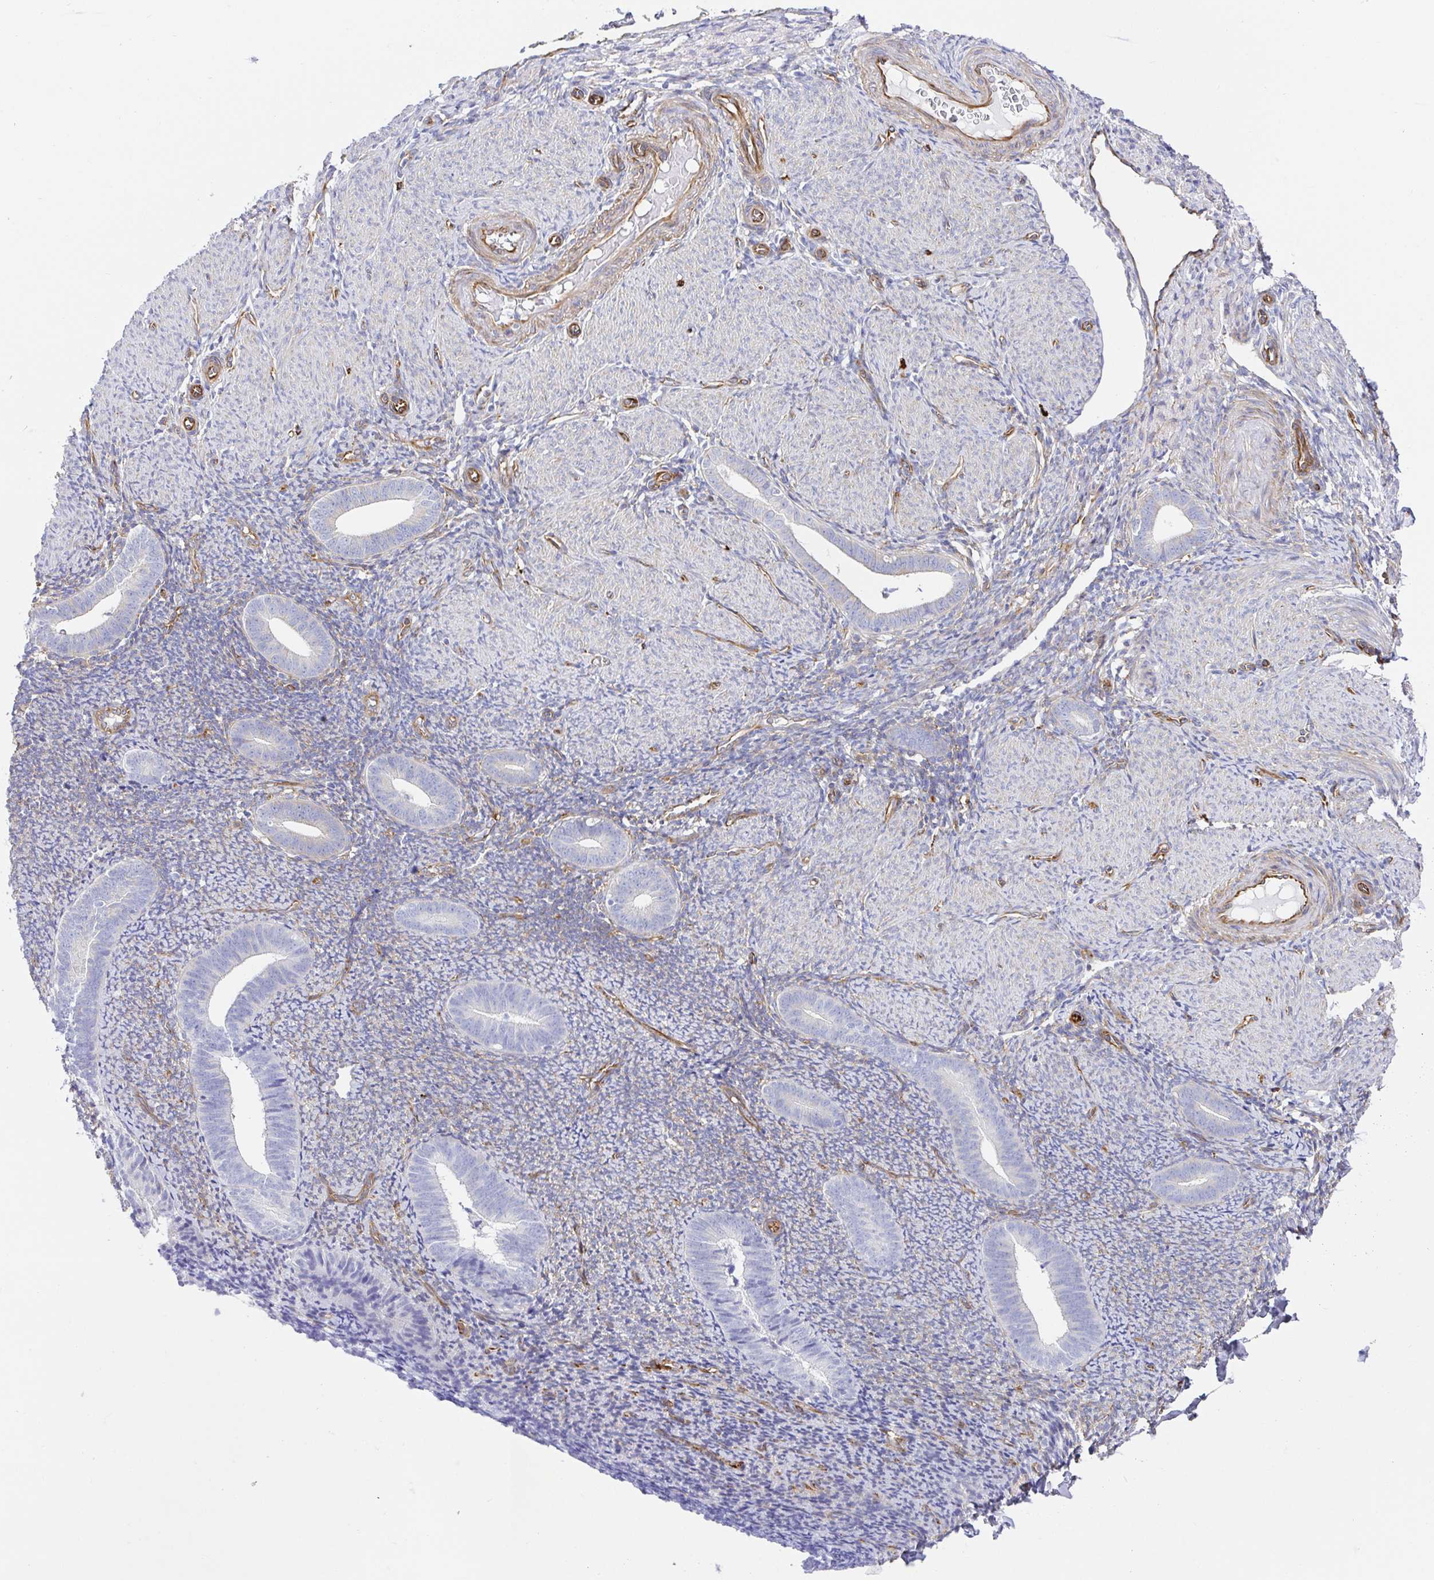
{"staining": {"intensity": "negative", "quantity": "none", "location": "none"}, "tissue": "endometrium", "cell_type": "Cells in endometrial stroma", "image_type": "normal", "snomed": [{"axis": "morphology", "description": "Normal tissue, NOS"}, {"axis": "topography", "description": "Endometrium"}], "caption": "Cells in endometrial stroma are negative for protein expression in benign human endometrium. (Stains: DAB immunohistochemistry (IHC) with hematoxylin counter stain, Microscopy: brightfield microscopy at high magnification).", "gene": "DOCK1", "patient": {"sex": "female", "age": 39}}